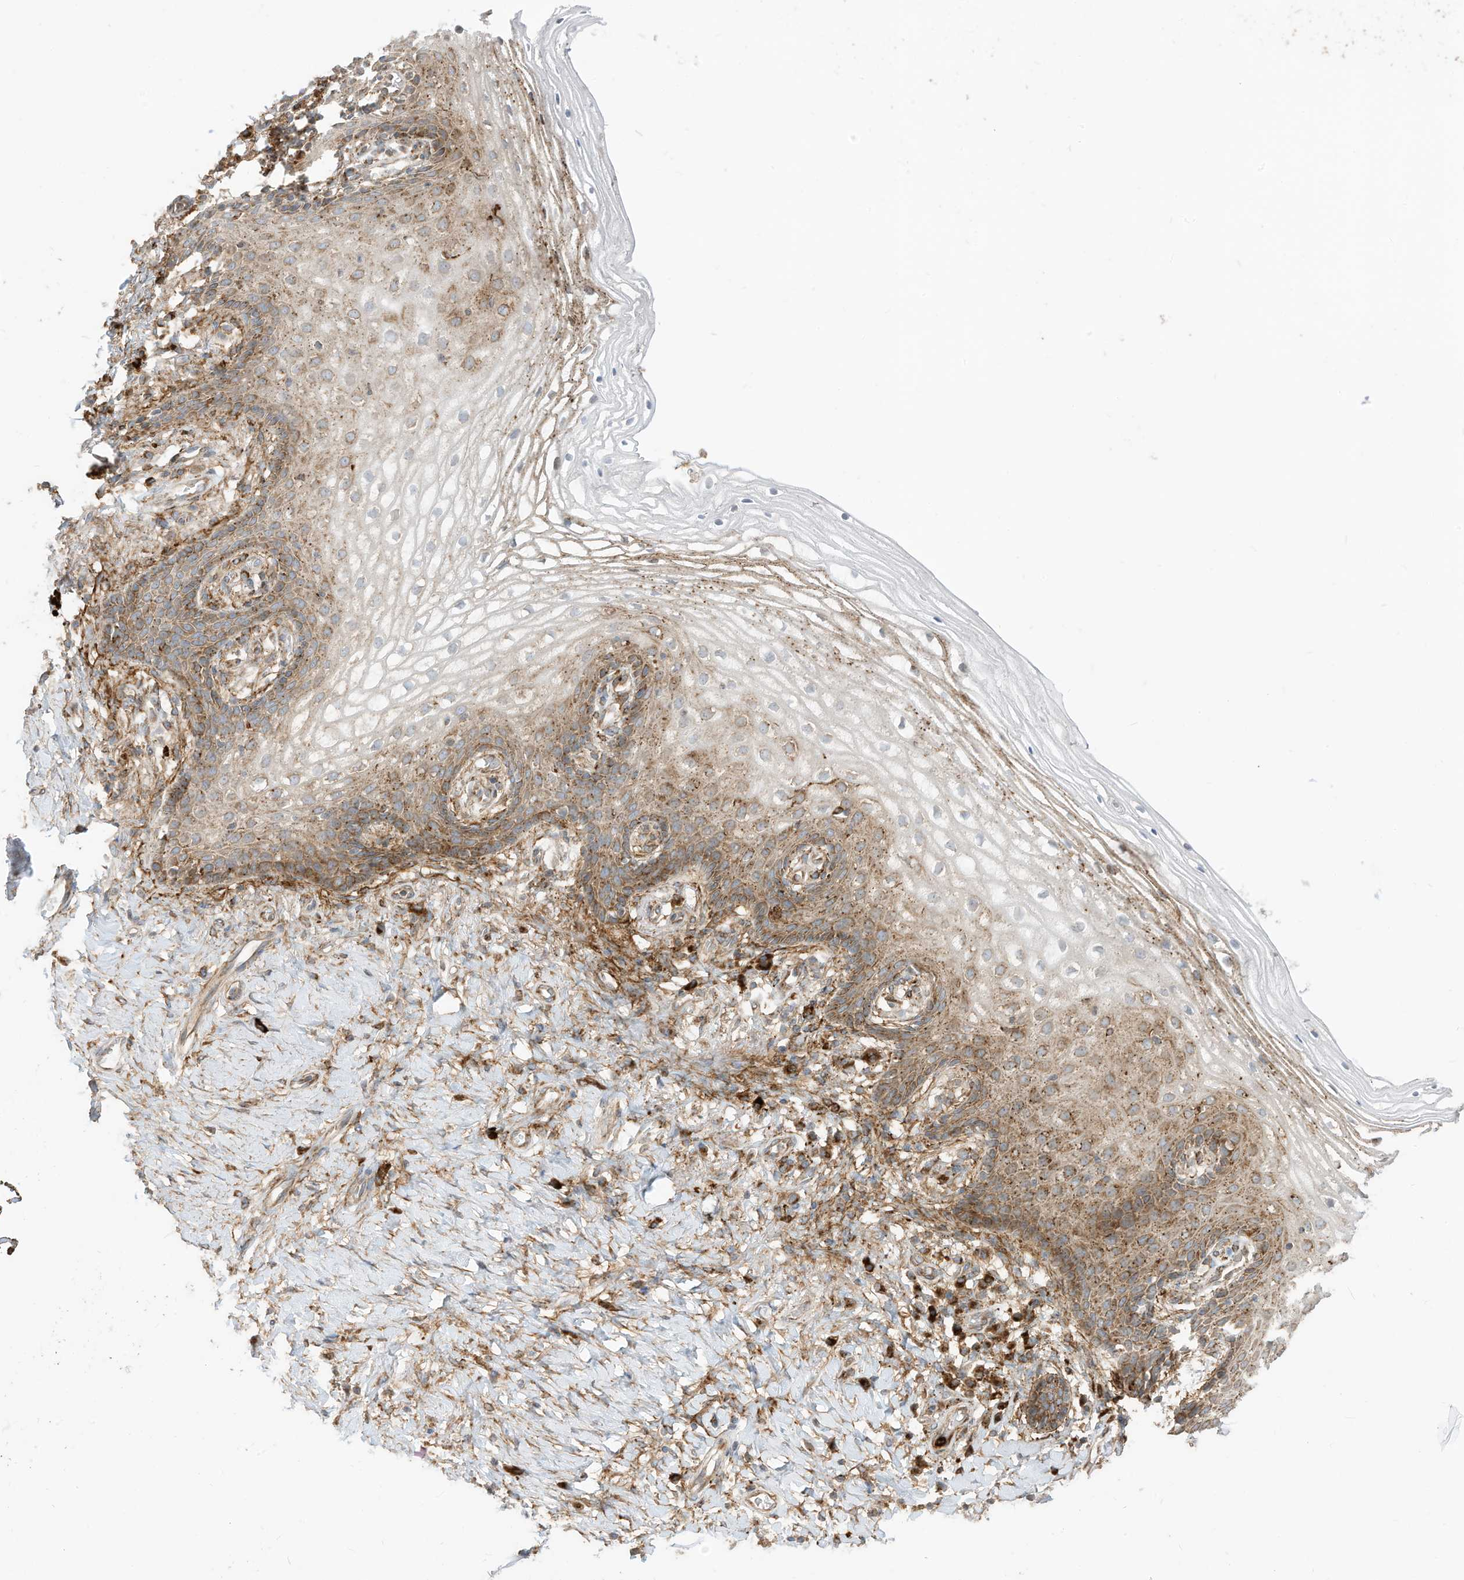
{"staining": {"intensity": "moderate", "quantity": ">75%", "location": "cytoplasmic/membranous"}, "tissue": "vagina", "cell_type": "Squamous epithelial cells", "image_type": "normal", "snomed": [{"axis": "morphology", "description": "Normal tissue, NOS"}, {"axis": "topography", "description": "Vagina"}], "caption": "The photomicrograph exhibits staining of unremarkable vagina, revealing moderate cytoplasmic/membranous protein expression (brown color) within squamous epithelial cells. Immunohistochemistry (ihc) stains the protein in brown and the nuclei are stained blue.", "gene": "TRNAU1AP", "patient": {"sex": "female", "age": 60}}